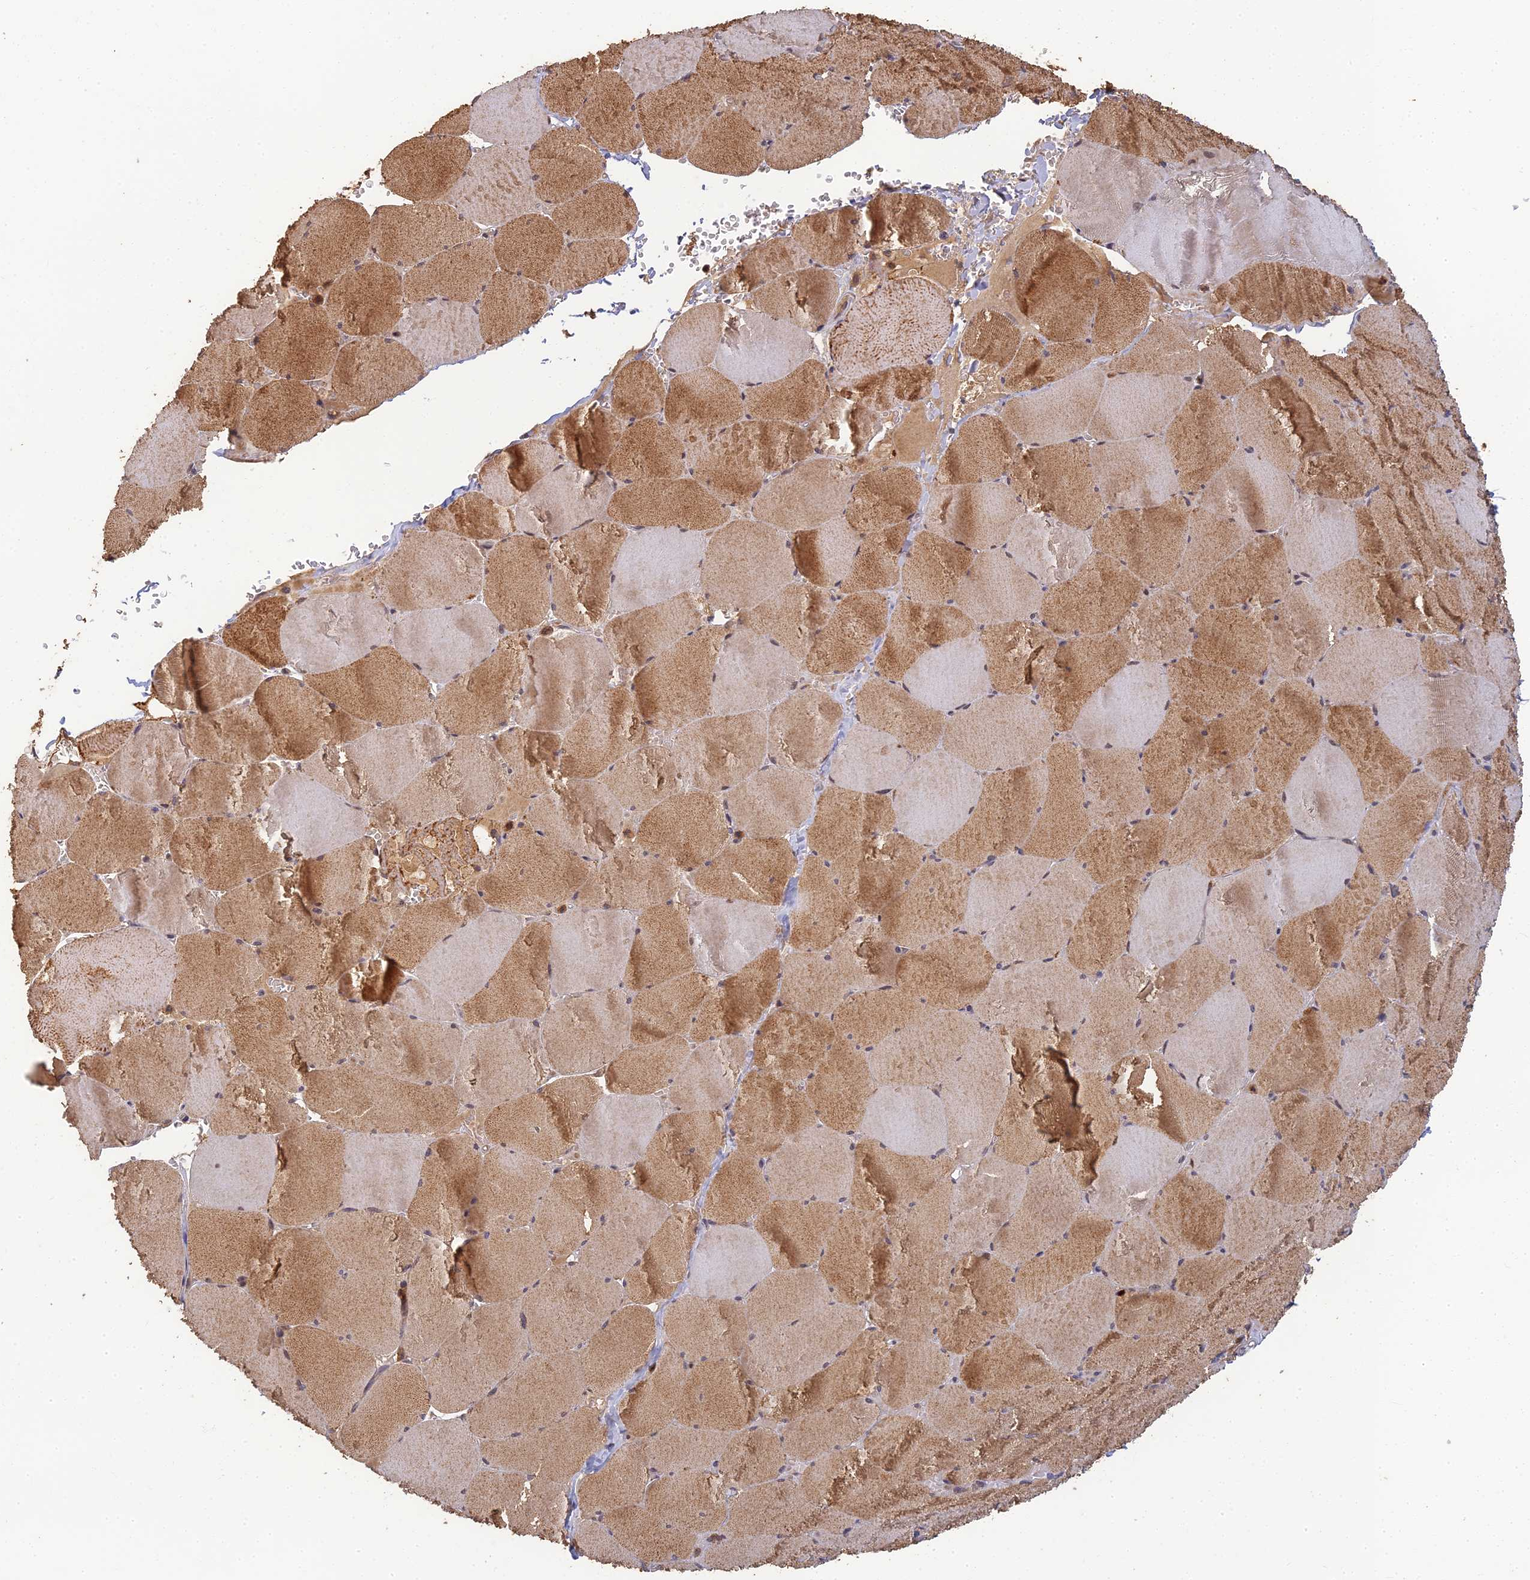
{"staining": {"intensity": "moderate", "quantity": ">75%", "location": "cytoplasmic/membranous"}, "tissue": "skeletal muscle", "cell_type": "Myocytes", "image_type": "normal", "snomed": [{"axis": "morphology", "description": "Normal tissue, NOS"}, {"axis": "topography", "description": "Skeletal muscle"}, {"axis": "topography", "description": "Head-Neck"}], "caption": "Normal skeletal muscle was stained to show a protein in brown. There is medium levels of moderate cytoplasmic/membranous staining in about >75% of myocytes. (DAB IHC with brightfield microscopy, high magnification).", "gene": "RGL3", "patient": {"sex": "male", "age": 66}}